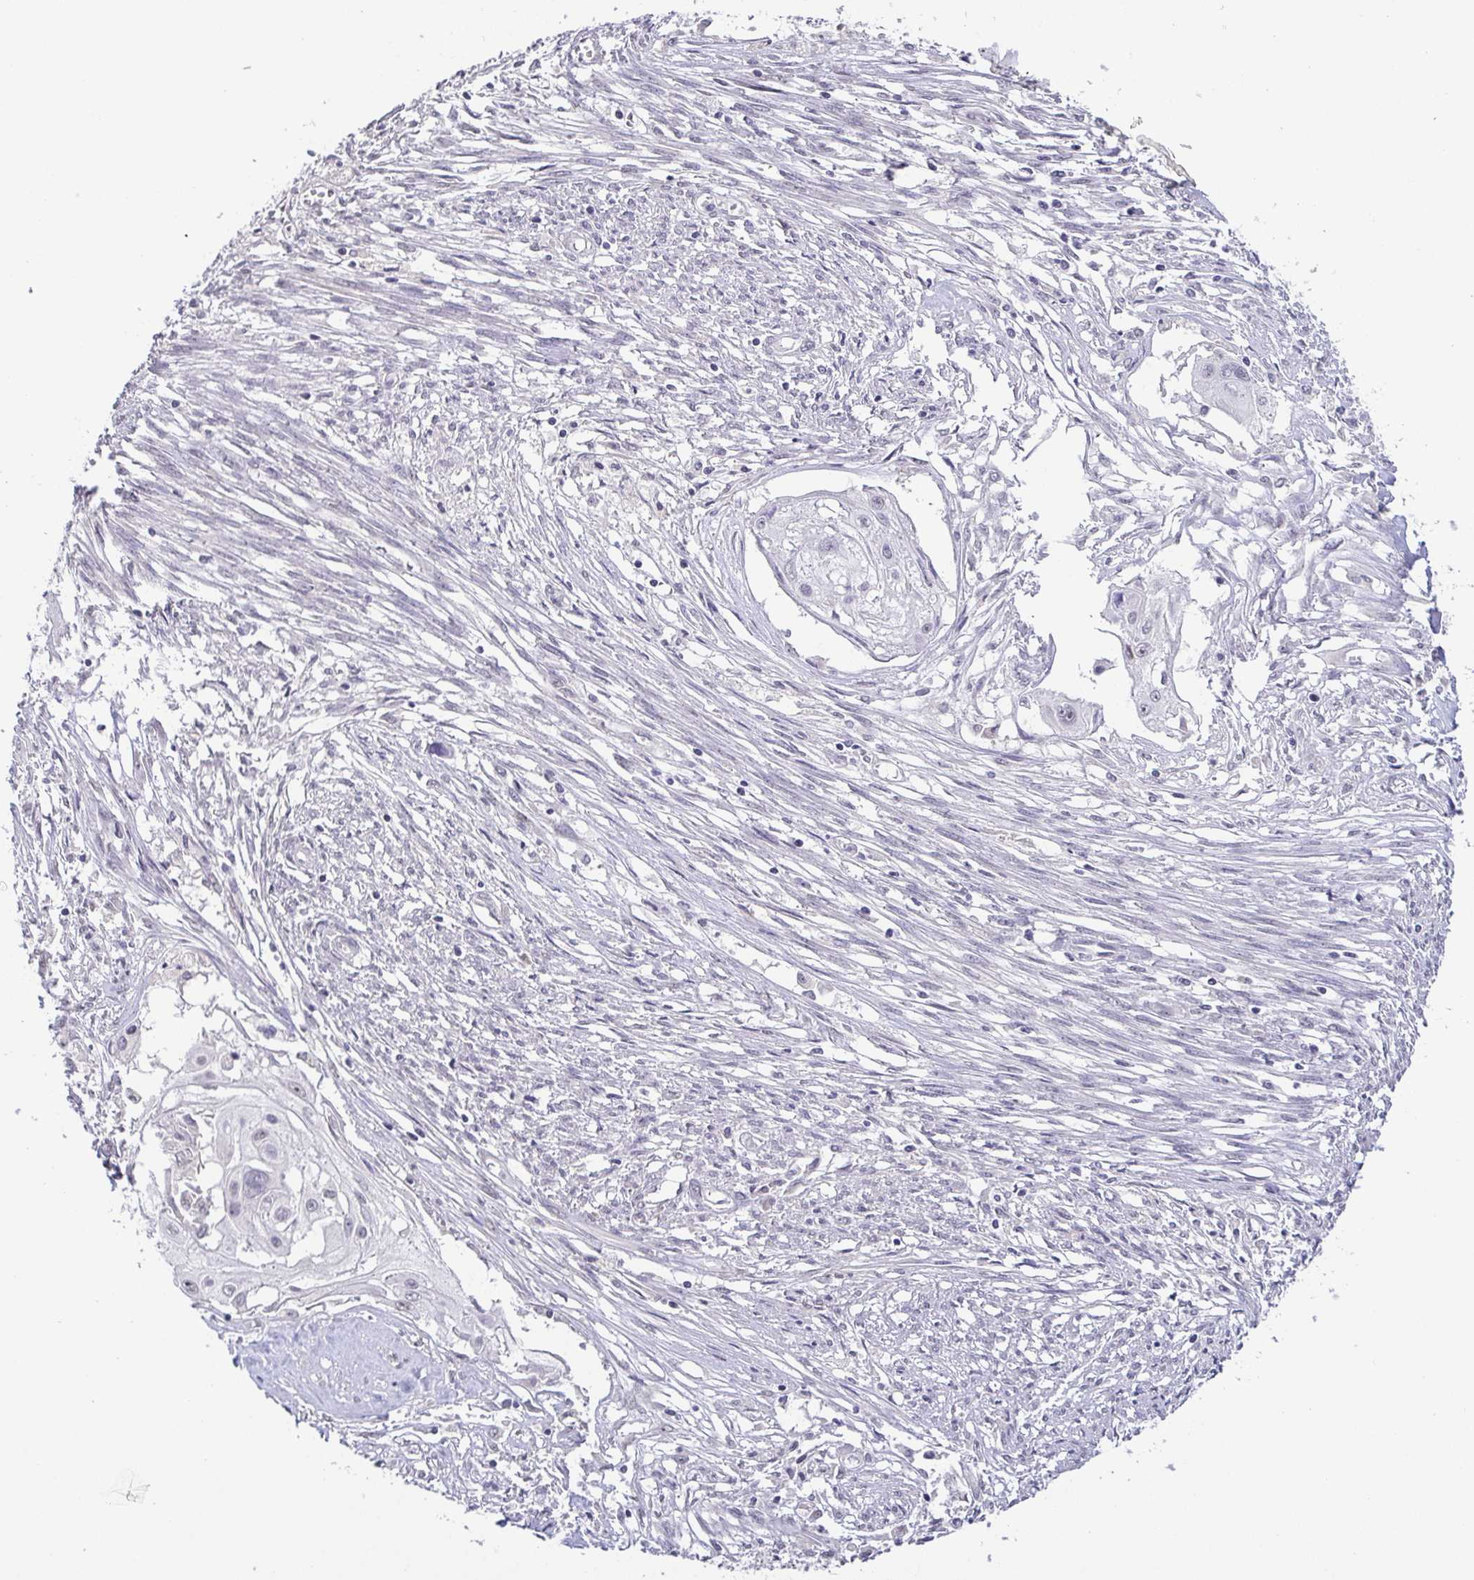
{"staining": {"intensity": "negative", "quantity": "none", "location": "none"}, "tissue": "cervical cancer", "cell_type": "Tumor cells", "image_type": "cancer", "snomed": [{"axis": "morphology", "description": "Squamous cell carcinoma, NOS"}, {"axis": "topography", "description": "Cervix"}], "caption": "Cervical cancer was stained to show a protein in brown. There is no significant positivity in tumor cells. The staining was performed using DAB to visualize the protein expression in brown, while the nuclei were stained in blue with hematoxylin (Magnification: 20x).", "gene": "NEFH", "patient": {"sex": "female", "age": 49}}